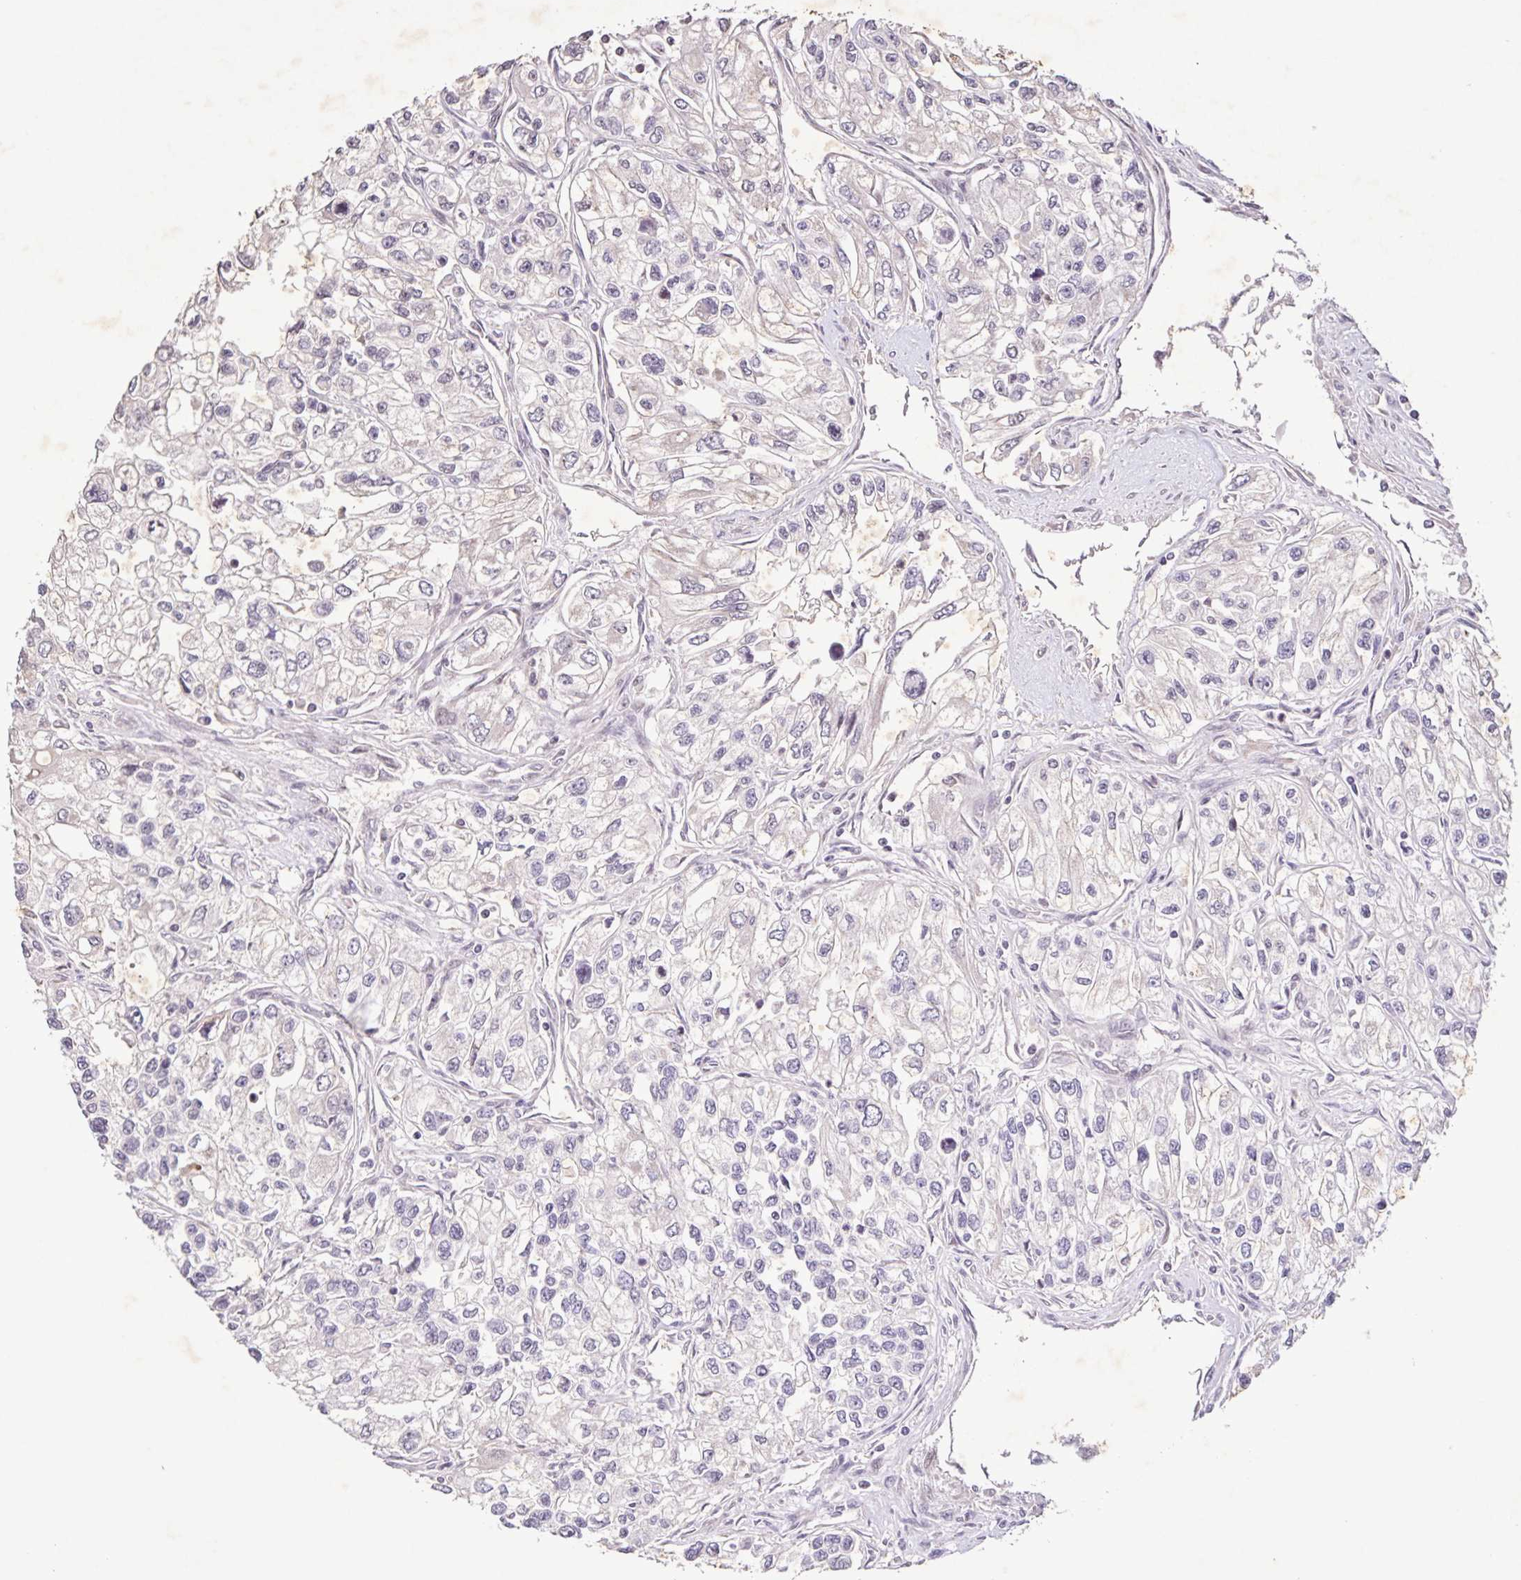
{"staining": {"intensity": "negative", "quantity": "none", "location": "none"}, "tissue": "renal cancer", "cell_type": "Tumor cells", "image_type": "cancer", "snomed": [{"axis": "morphology", "description": "Adenocarcinoma, NOS"}, {"axis": "topography", "description": "Kidney"}], "caption": "An immunohistochemistry histopathology image of adenocarcinoma (renal) is shown. There is no staining in tumor cells of adenocarcinoma (renal).", "gene": "GDF2", "patient": {"sex": "female", "age": 59}}